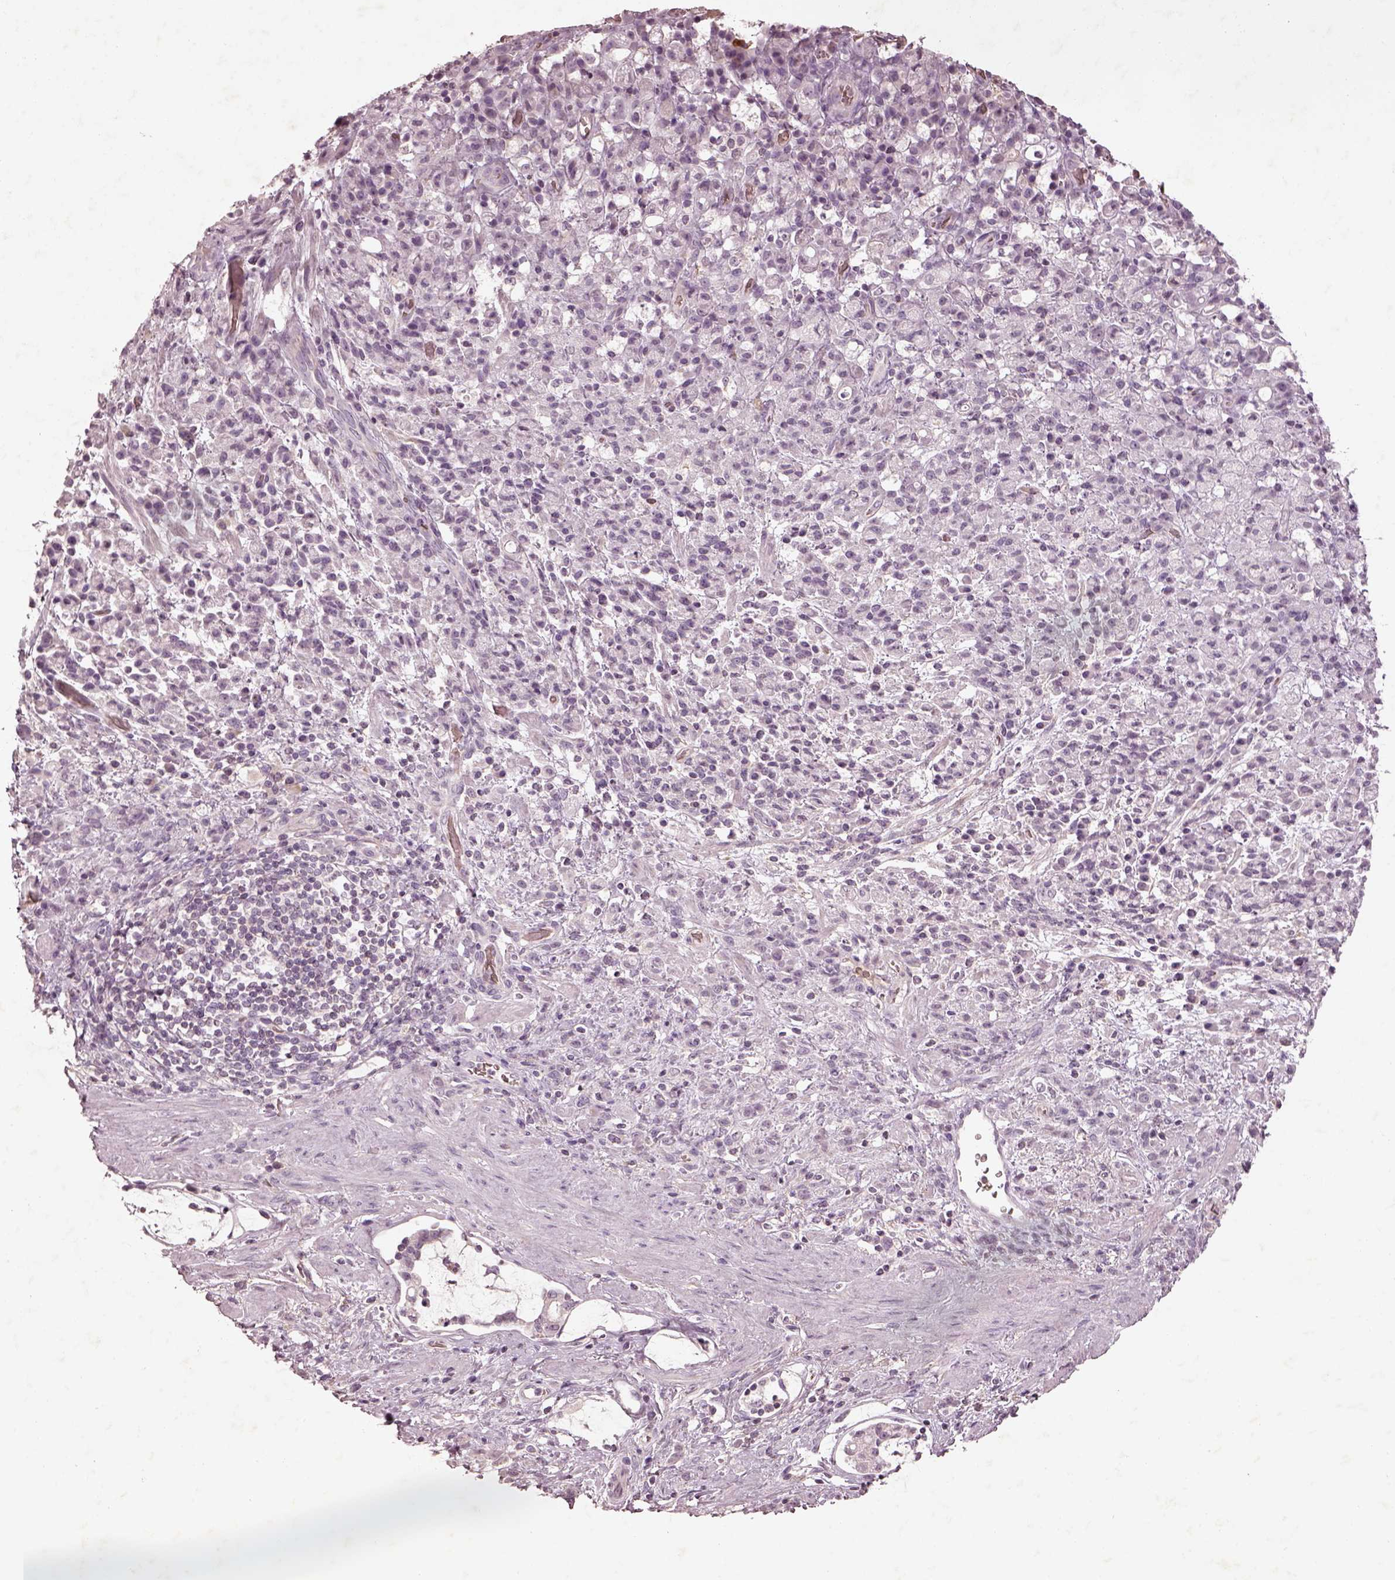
{"staining": {"intensity": "negative", "quantity": "none", "location": "none"}, "tissue": "stomach cancer", "cell_type": "Tumor cells", "image_type": "cancer", "snomed": [{"axis": "morphology", "description": "Adenocarcinoma, NOS"}, {"axis": "topography", "description": "Stomach"}], "caption": "Protein analysis of stomach adenocarcinoma exhibits no significant expression in tumor cells.", "gene": "TLX3", "patient": {"sex": "female", "age": 60}}